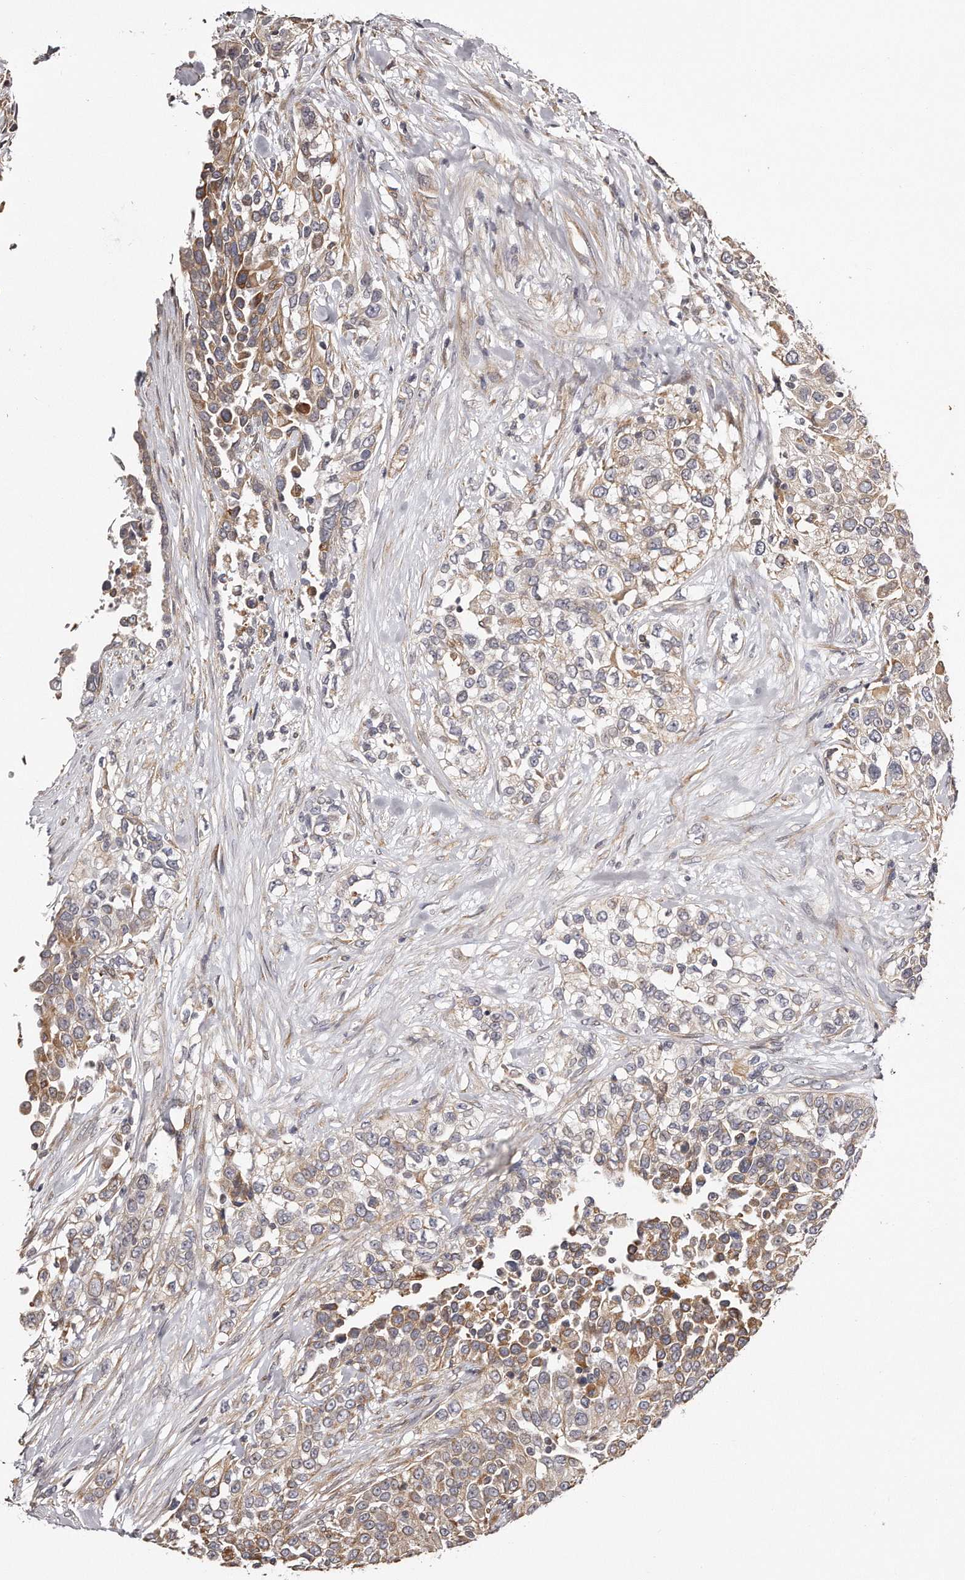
{"staining": {"intensity": "moderate", "quantity": ">75%", "location": "cytoplasmic/membranous"}, "tissue": "urothelial cancer", "cell_type": "Tumor cells", "image_type": "cancer", "snomed": [{"axis": "morphology", "description": "Urothelial carcinoma, High grade"}, {"axis": "topography", "description": "Urinary bladder"}], "caption": "Immunohistochemistry (IHC) (DAB (3,3'-diaminobenzidine)) staining of urothelial cancer exhibits moderate cytoplasmic/membranous protein staining in approximately >75% of tumor cells.", "gene": "TRAPPC14", "patient": {"sex": "female", "age": 80}}